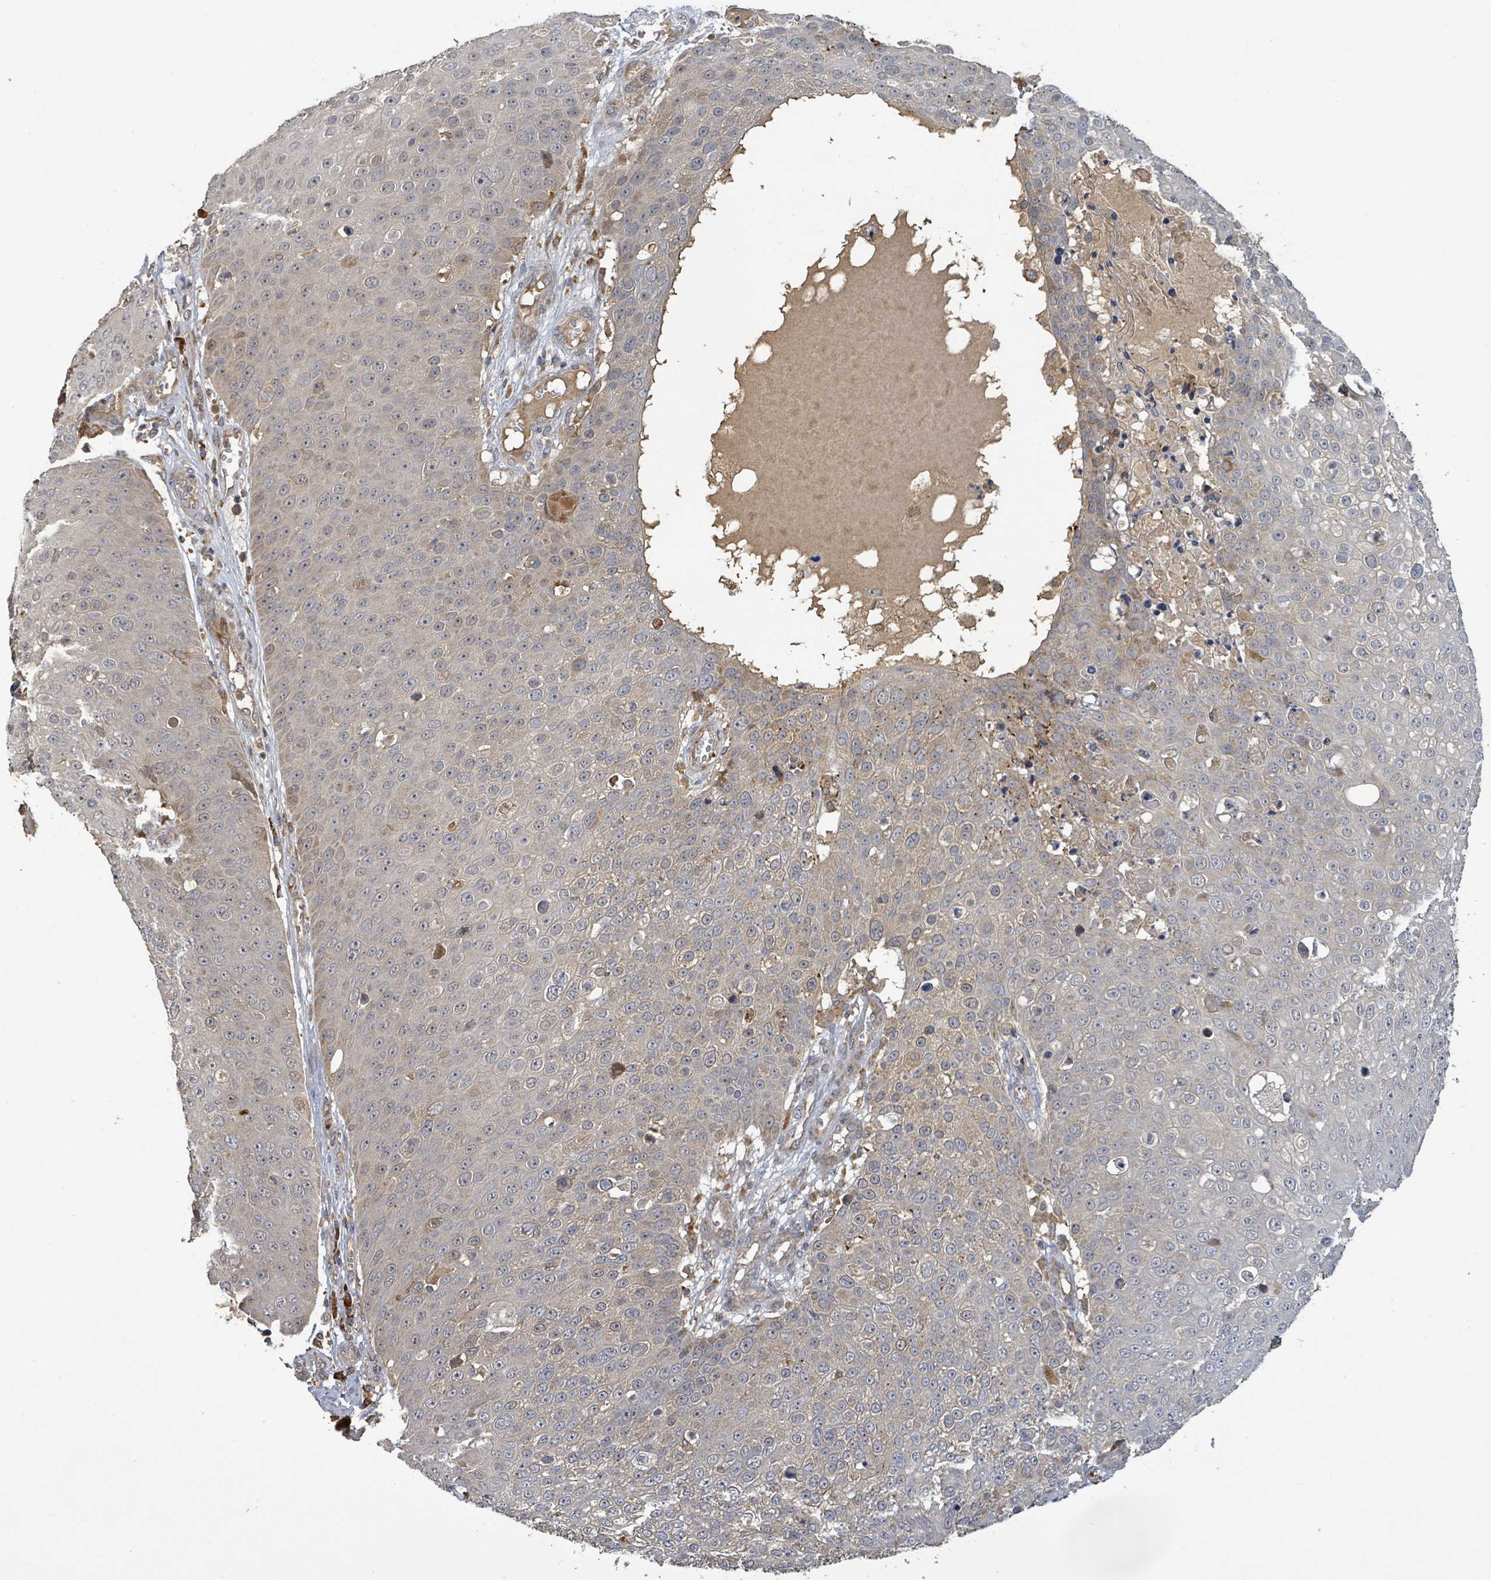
{"staining": {"intensity": "moderate", "quantity": "<25%", "location": "cytoplasmic/membranous"}, "tissue": "skin cancer", "cell_type": "Tumor cells", "image_type": "cancer", "snomed": [{"axis": "morphology", "description": "Squamous cell carcinoma, NOS"}, {"axis": "topography", "description": "Skin"}], "caption": "Tumor cells display low levels of moderate cytoplasmic/membranous staining in approximately <25% of cells in squamous cell carcinoma (skin). (Brightfield microscopy of DAB IHC at high magnification).", "gene": "STARD4", "patient": {"sex": "male", "age": 71}}